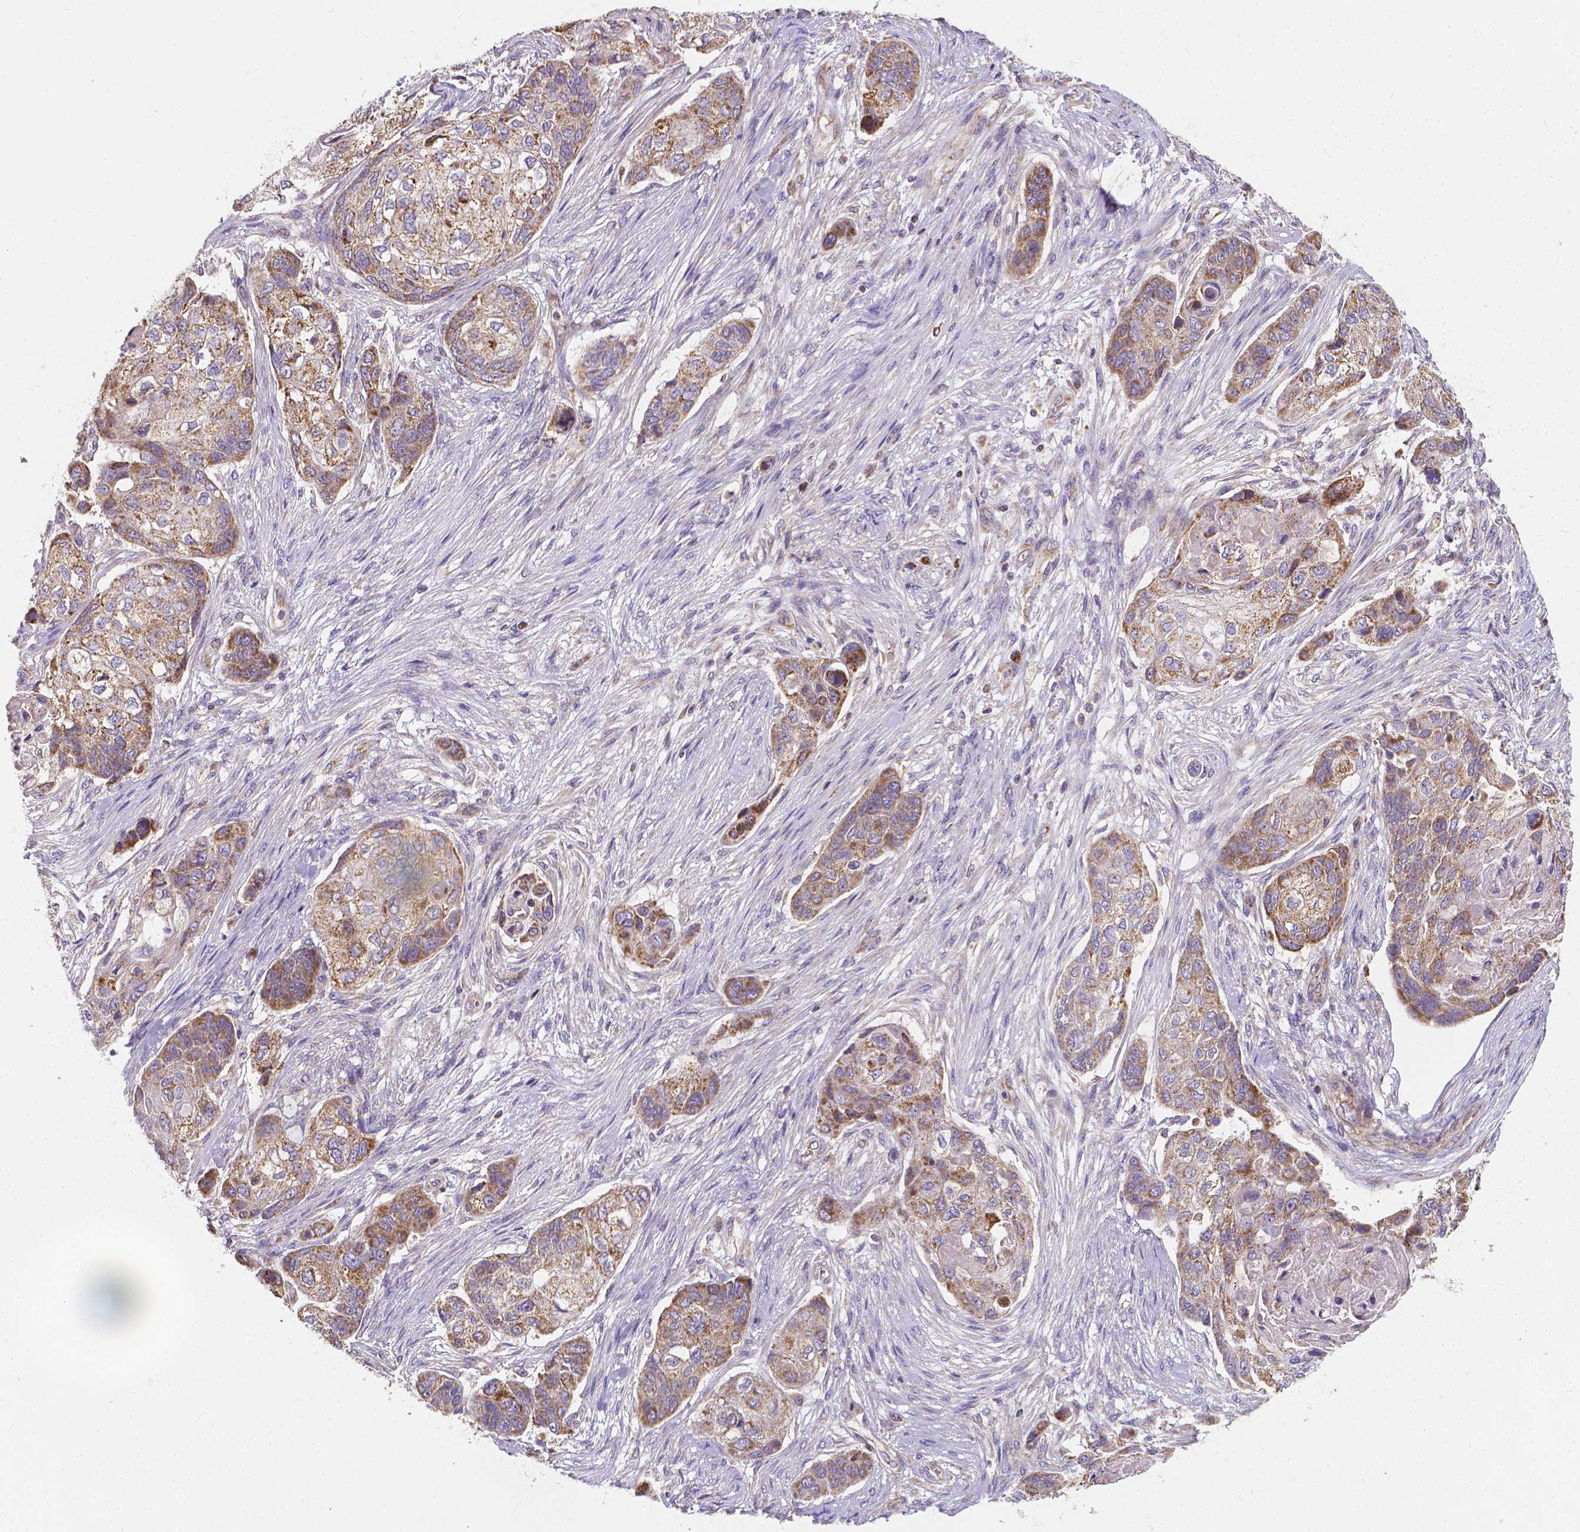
{"staining": {"intensity": "moderate", "quantity": "25%-75%", "location": "cytoplasmic/membranous"}, "tissue": "lung cancer", "cell_type": "Tumor cells", "image_type": "cancer", "snomed": [{"axis": "morphology", "description": "Squamous cell carcinoma, NOS"}, {"axis": "topography", "description": "Lung"}], "caption": "A high-resolution micrograph shows IHC staining of lung cancer (squamous cell carcinoma), which exhibits moderate cytoplasmic/membranous staining in approximately 25%-75% of tumor cells.", "gene": "SNCAIP", "patient": {"sex": "male", "age": 69}}